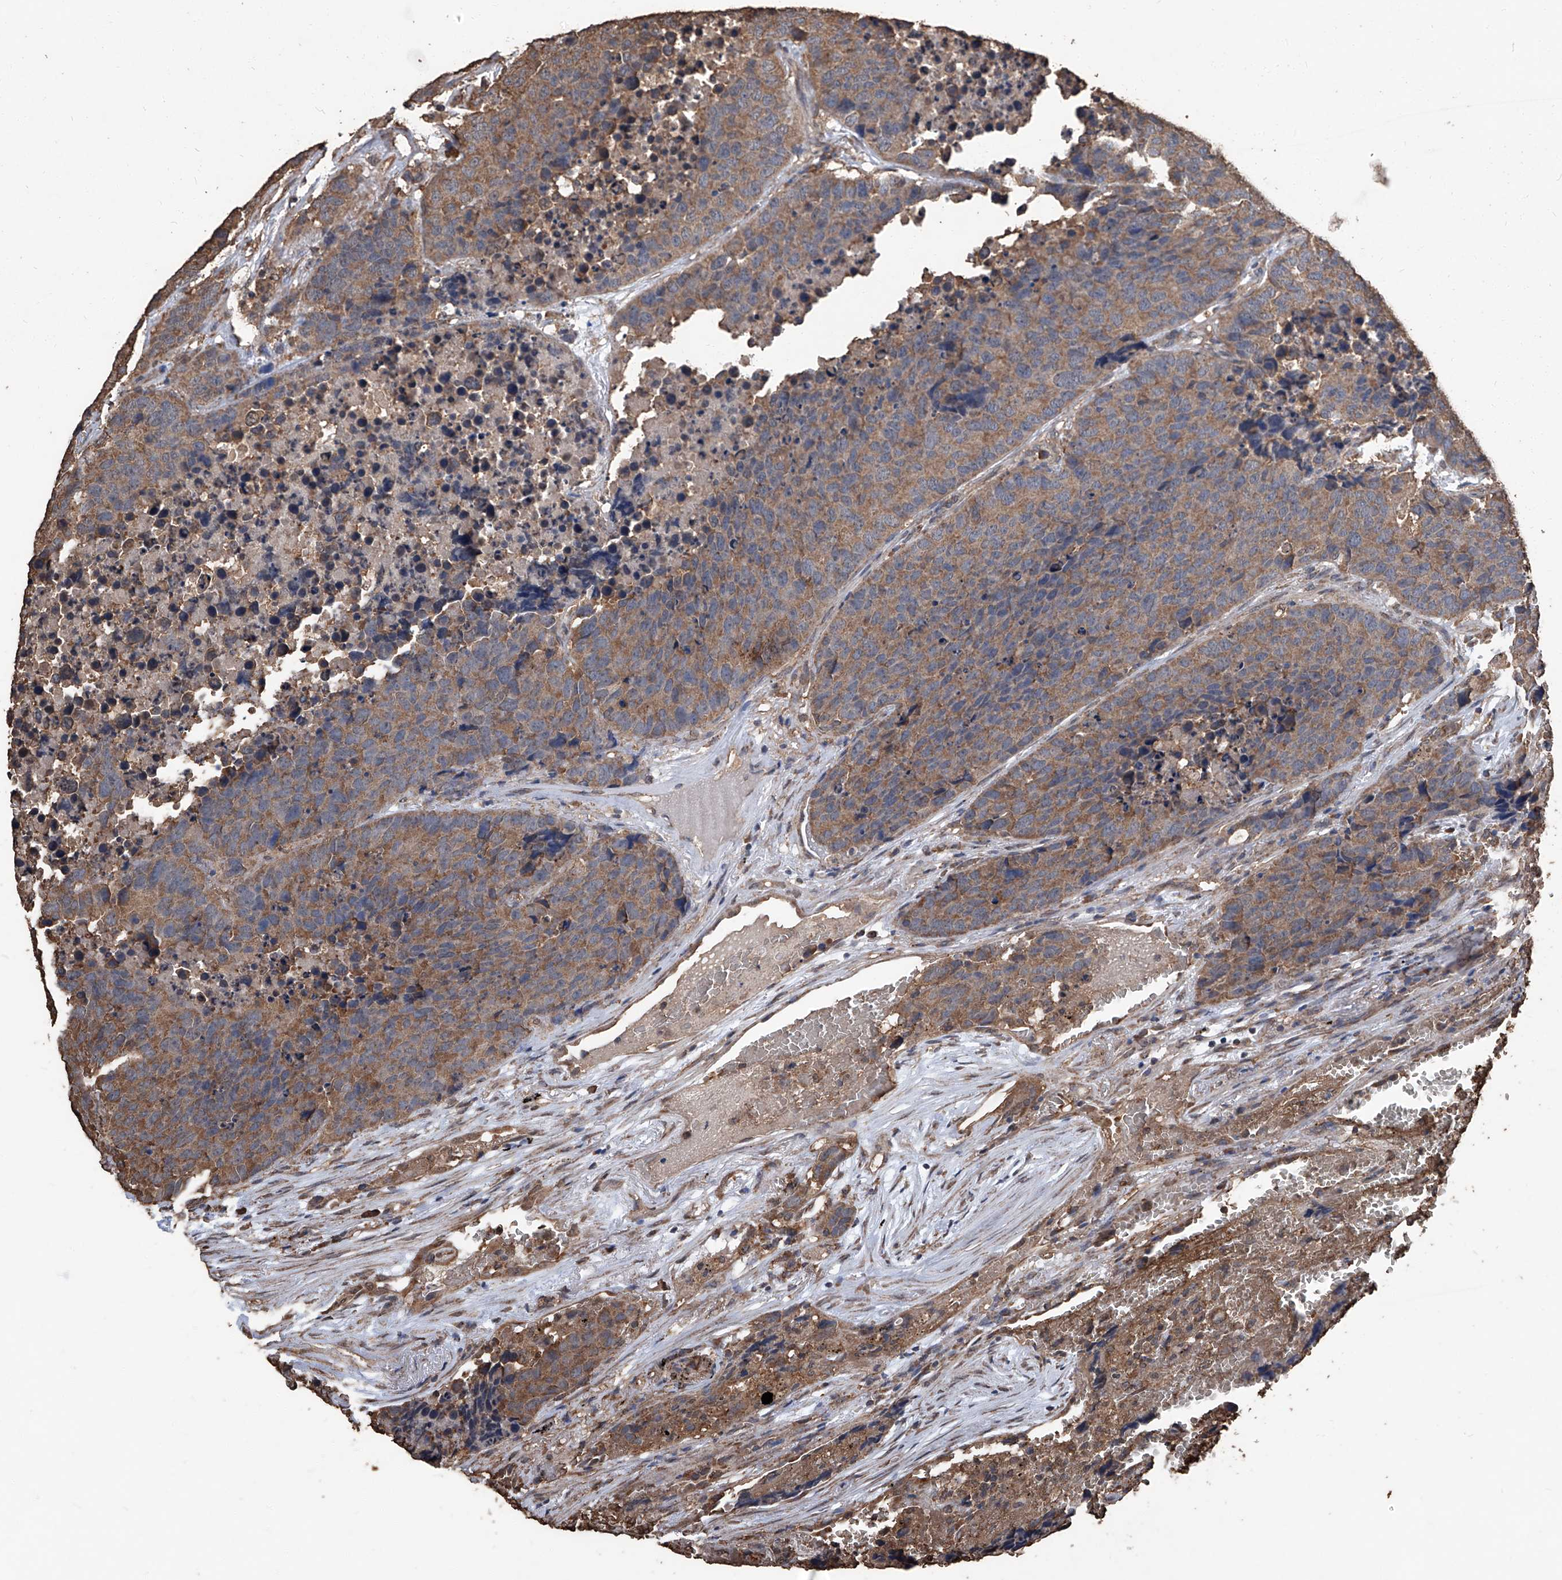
{"staining": {"intensity": "moderate", "quantity": ">75%", "location": "cytoplasmic/membranous"}, "tissue": "carcinoid", "cell_type": "Tumor cells", "image_type": "cancer", "snomed": [{"axis": "morphology", "description": "Carcinoid, malignant, NOS"}, {"axis": "topography", "description": "Lung"}], "caption": "Immunohistochemistry (IHC) (DAB (3,3'-diaminobenzidine)) staining of carcinoid demonstrates moderate cytoplasmic/membranous protein staining in about >75% of tumor cells.", "gene": "STARD7", "patient": {"sex": "male", "age": 60}}